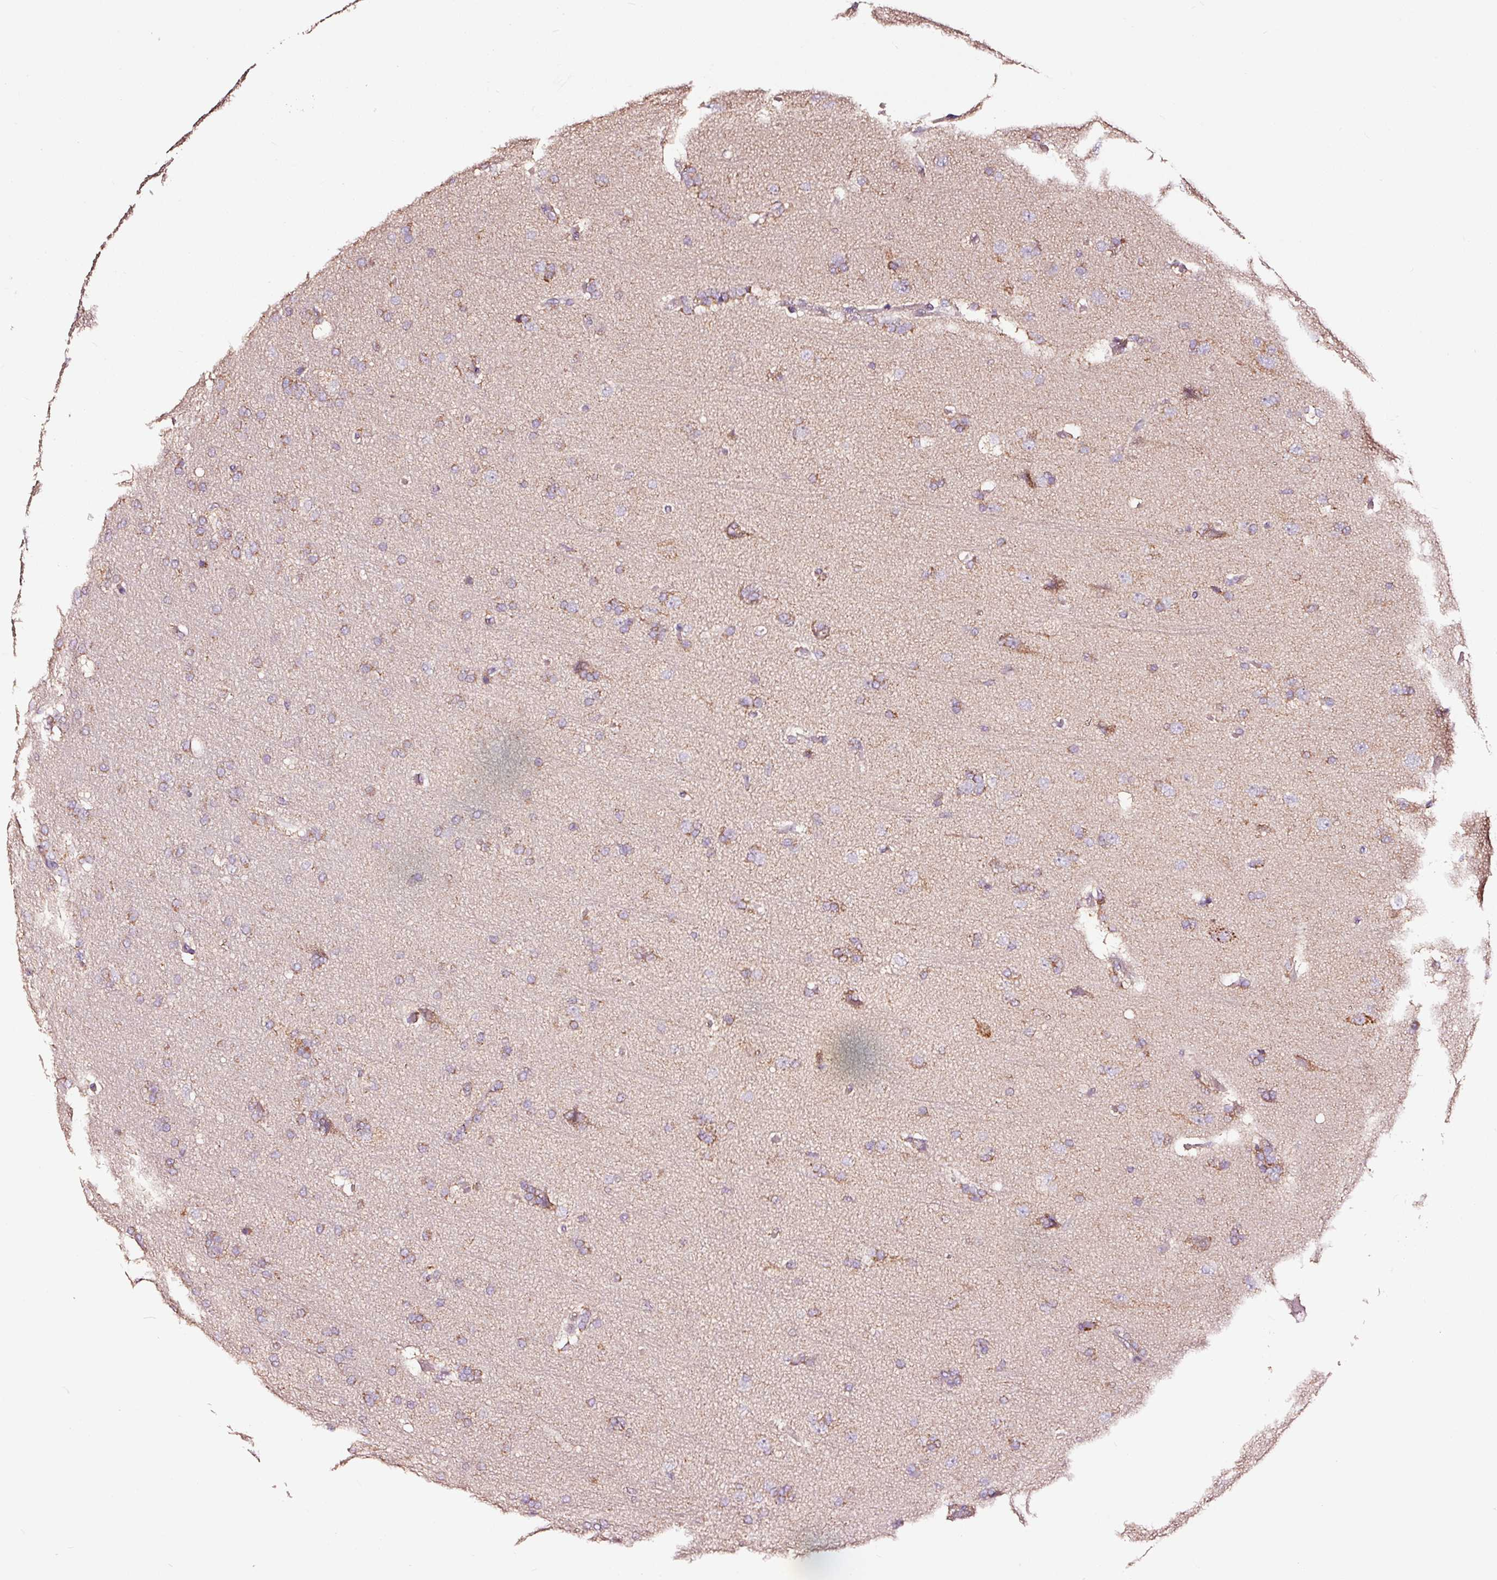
{"staining": {"intensity": "weak", "quantity": "25%-75%", "location": "cytoplasmic/membranous"}, "tissue": "glioma", "cell_type": "Tumor cells", "image_type": "cancer", "snomed": [{"axis": "morphology", "description": "Glioma, malignant, High grade"}, {"axis": "topography", "description": "Brain"}], "caption": "An immunohistochemistry histopathology image of neoplastic tissue is shown. Protein staining in brown shows weak cytoplasmic/membranous positivity in malignant high-grade glioma within tumor cells.", "gene": "TPM1", "patient": {"sex": "male", "age": 56}}